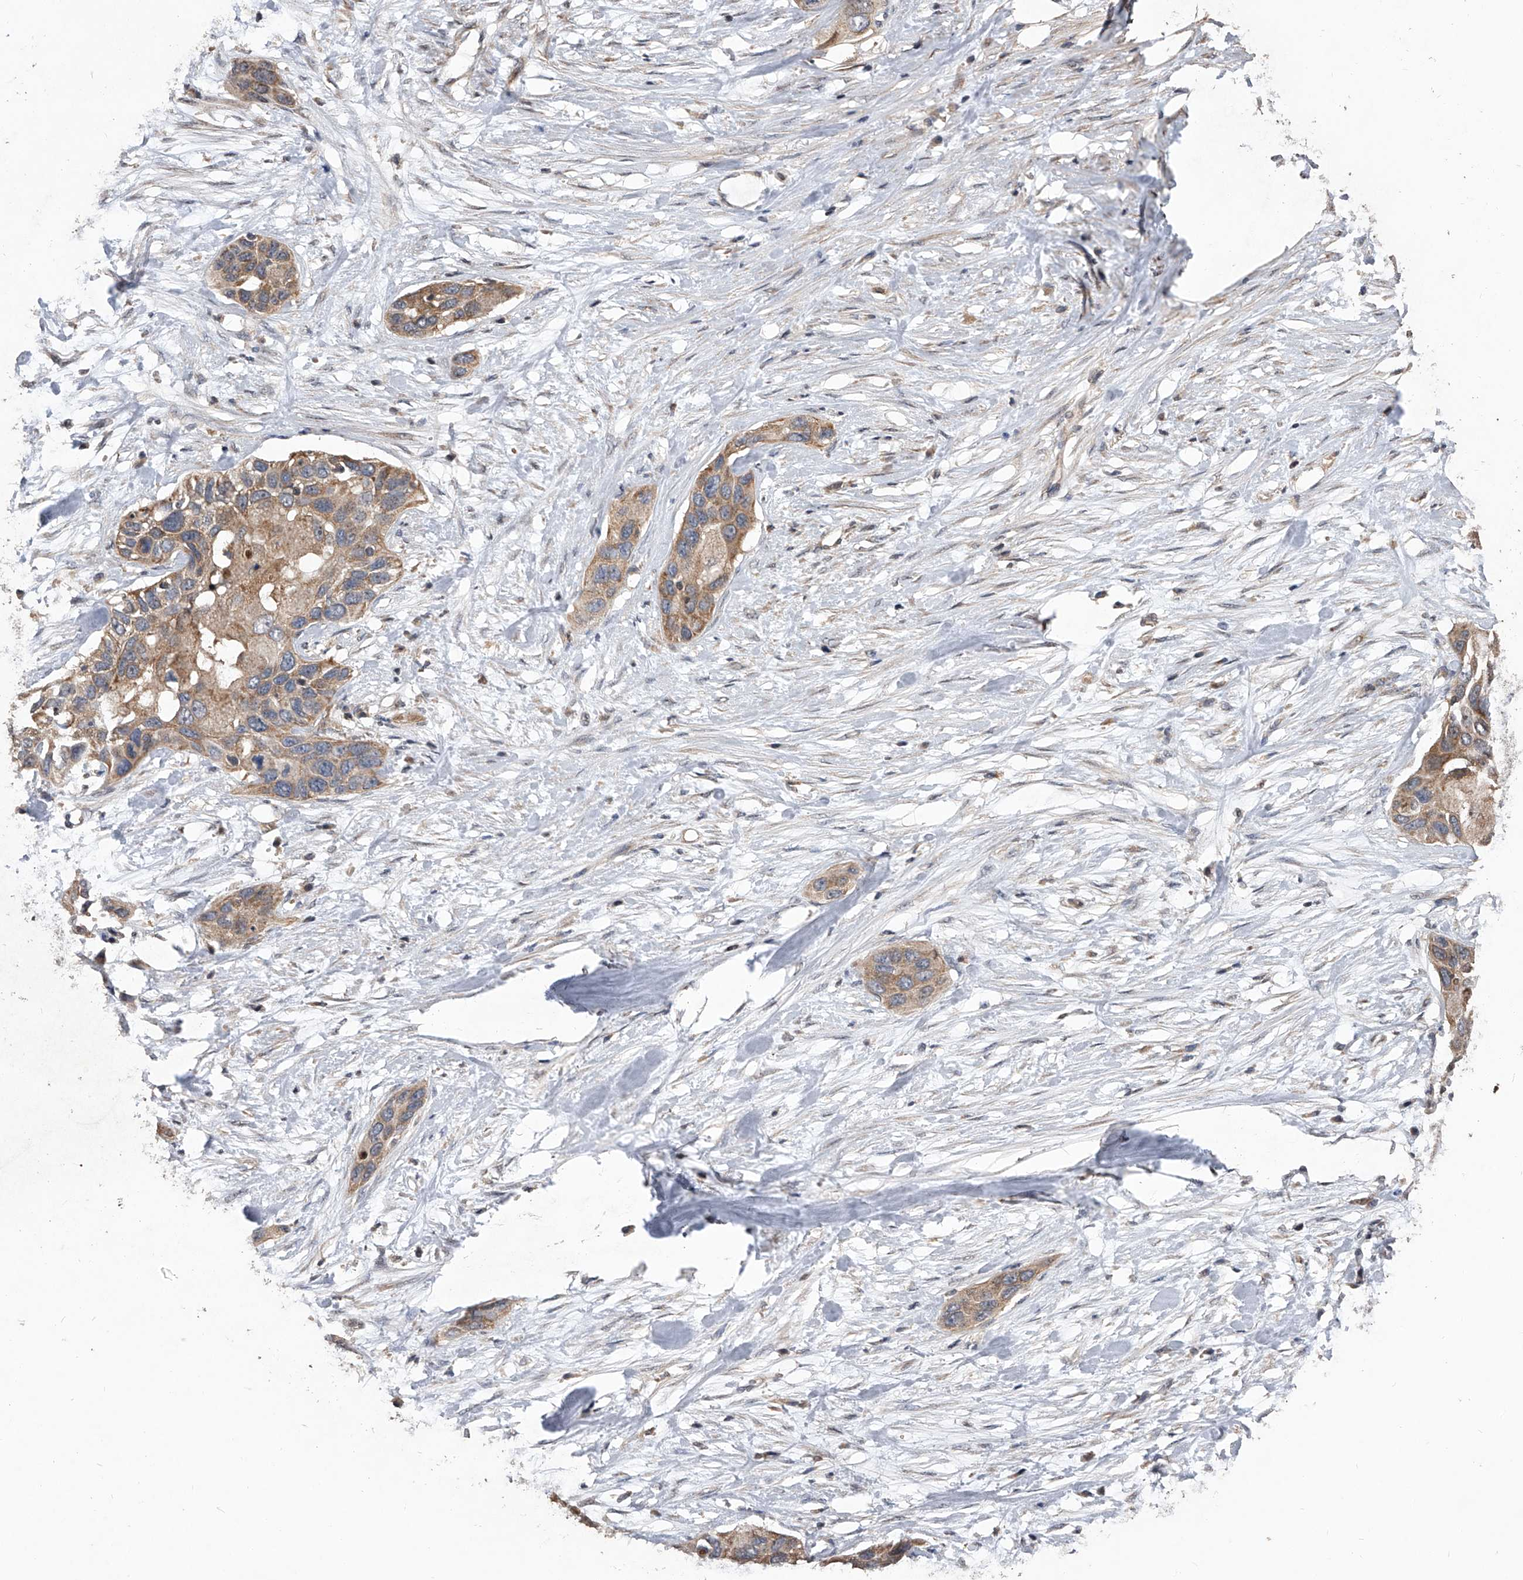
{"staining": {"intensity": "moderate", "quantity": ">75%", "location": "cytoplasmic/membranous"}, "tissue": "pancreatic cancer", "cell_type": "Tumor cells", "image_type": "cancer", "snomed": [{"axis": "morphology", "description": "Adenocarcinoma, NOS"}, {"axis": "topography", "description": "Pancreas"}], "caption": "Protein expression analysis of human adenocarcinoma (pancreatic) reveals moderate cytoplasmic/membranous expression in approximately >75% of tumor cells.", "gene": "LTV1", "patient": {"sex": "female", "age": 60}}